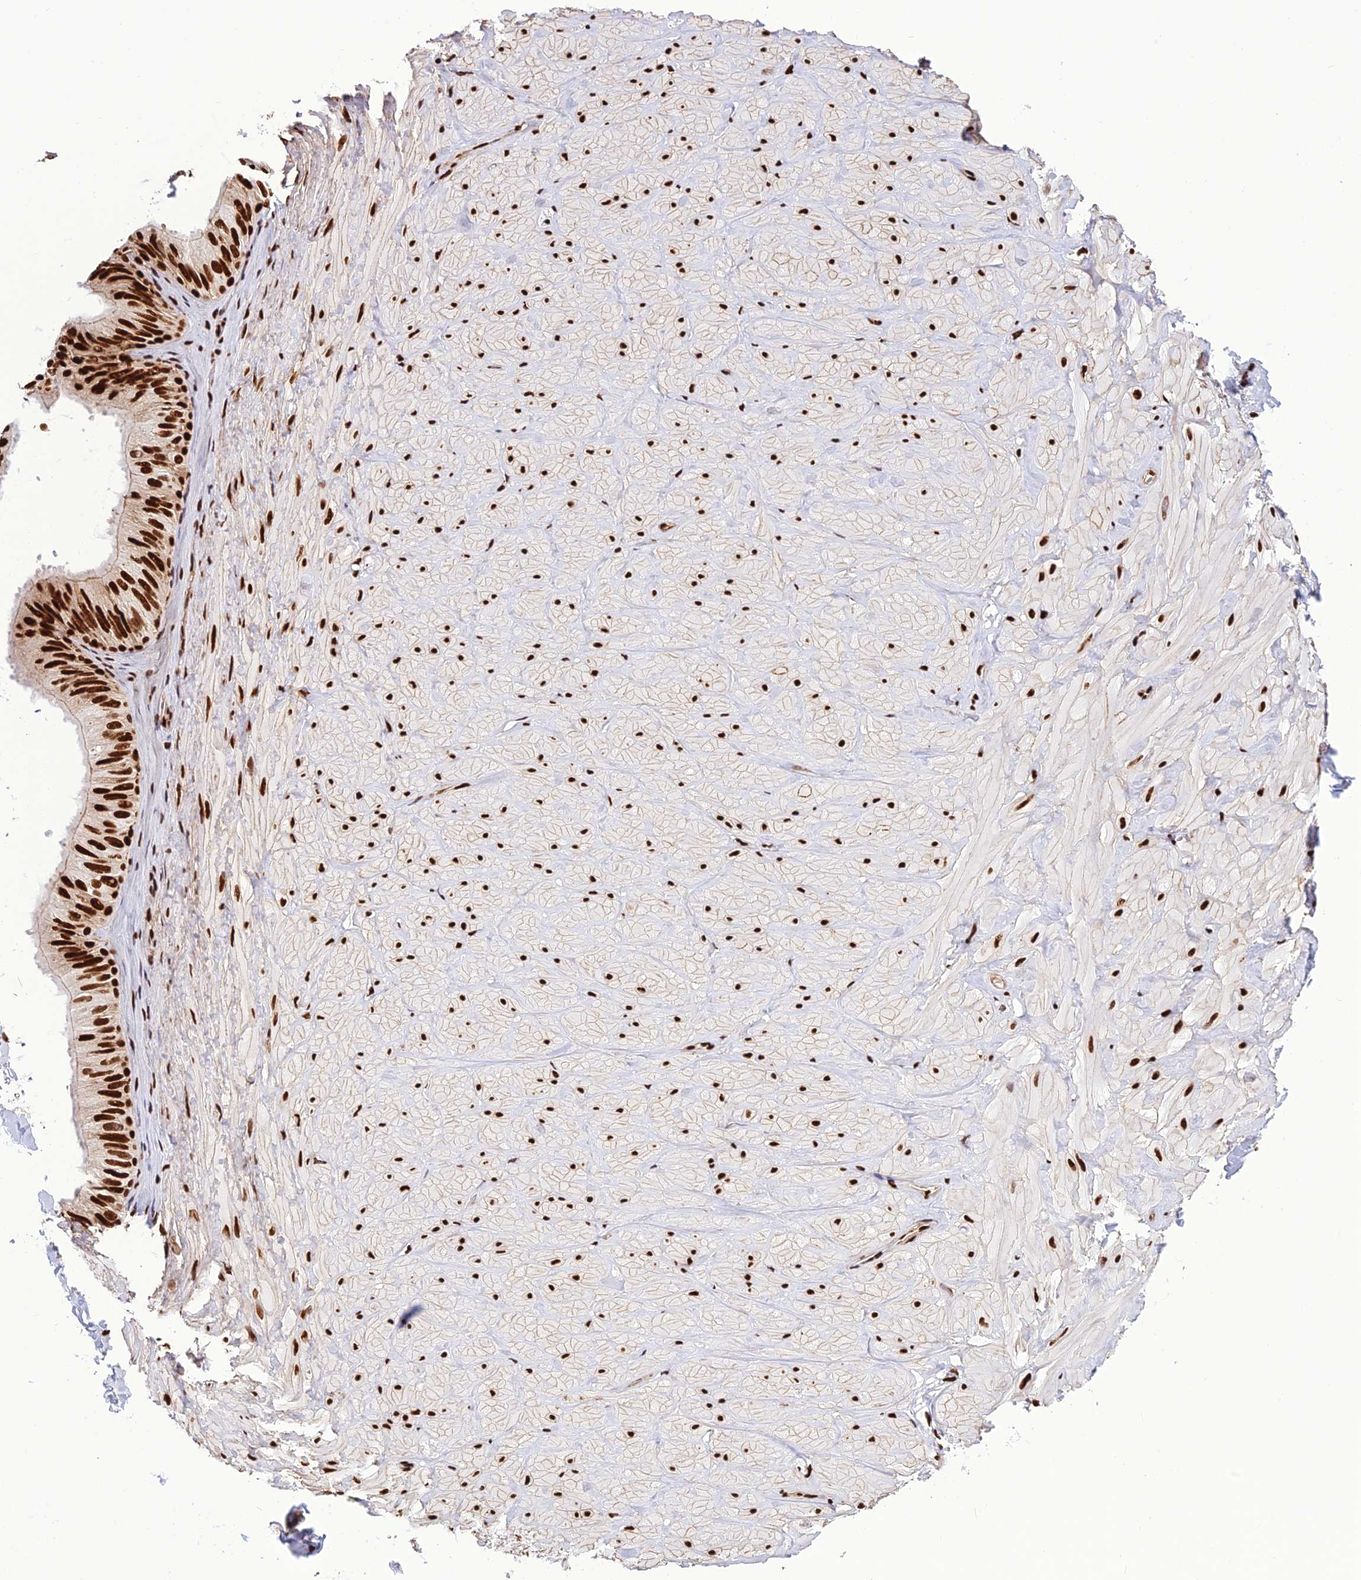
{"staining": {"intensity": "strong", "quantity": ">75%", "location": "nuclear"}, "tissue": "adipose tissue", "cell_type": "Adipocytes", "image_type": "normal", "snomed": [{"axis": "morphology", "description": "Normal tissue, NOS"}, {"axis": "topography", "description": "Adipose tissue"}, {"axis": "topography", "description": "Vascular tissue"}, {"axis": "topography", "description": "Peripheral nerve tissue"}], "caption": "Adipose tissue was stained to show a protein in brown. There is high levels of strong nuclear expression in about >75% of adipocytes. The protein of interest is shown in brown color, while the nuclei are stained blue.", "gene": "INO80E", "patient": {"sex": "male", "age": 25}}